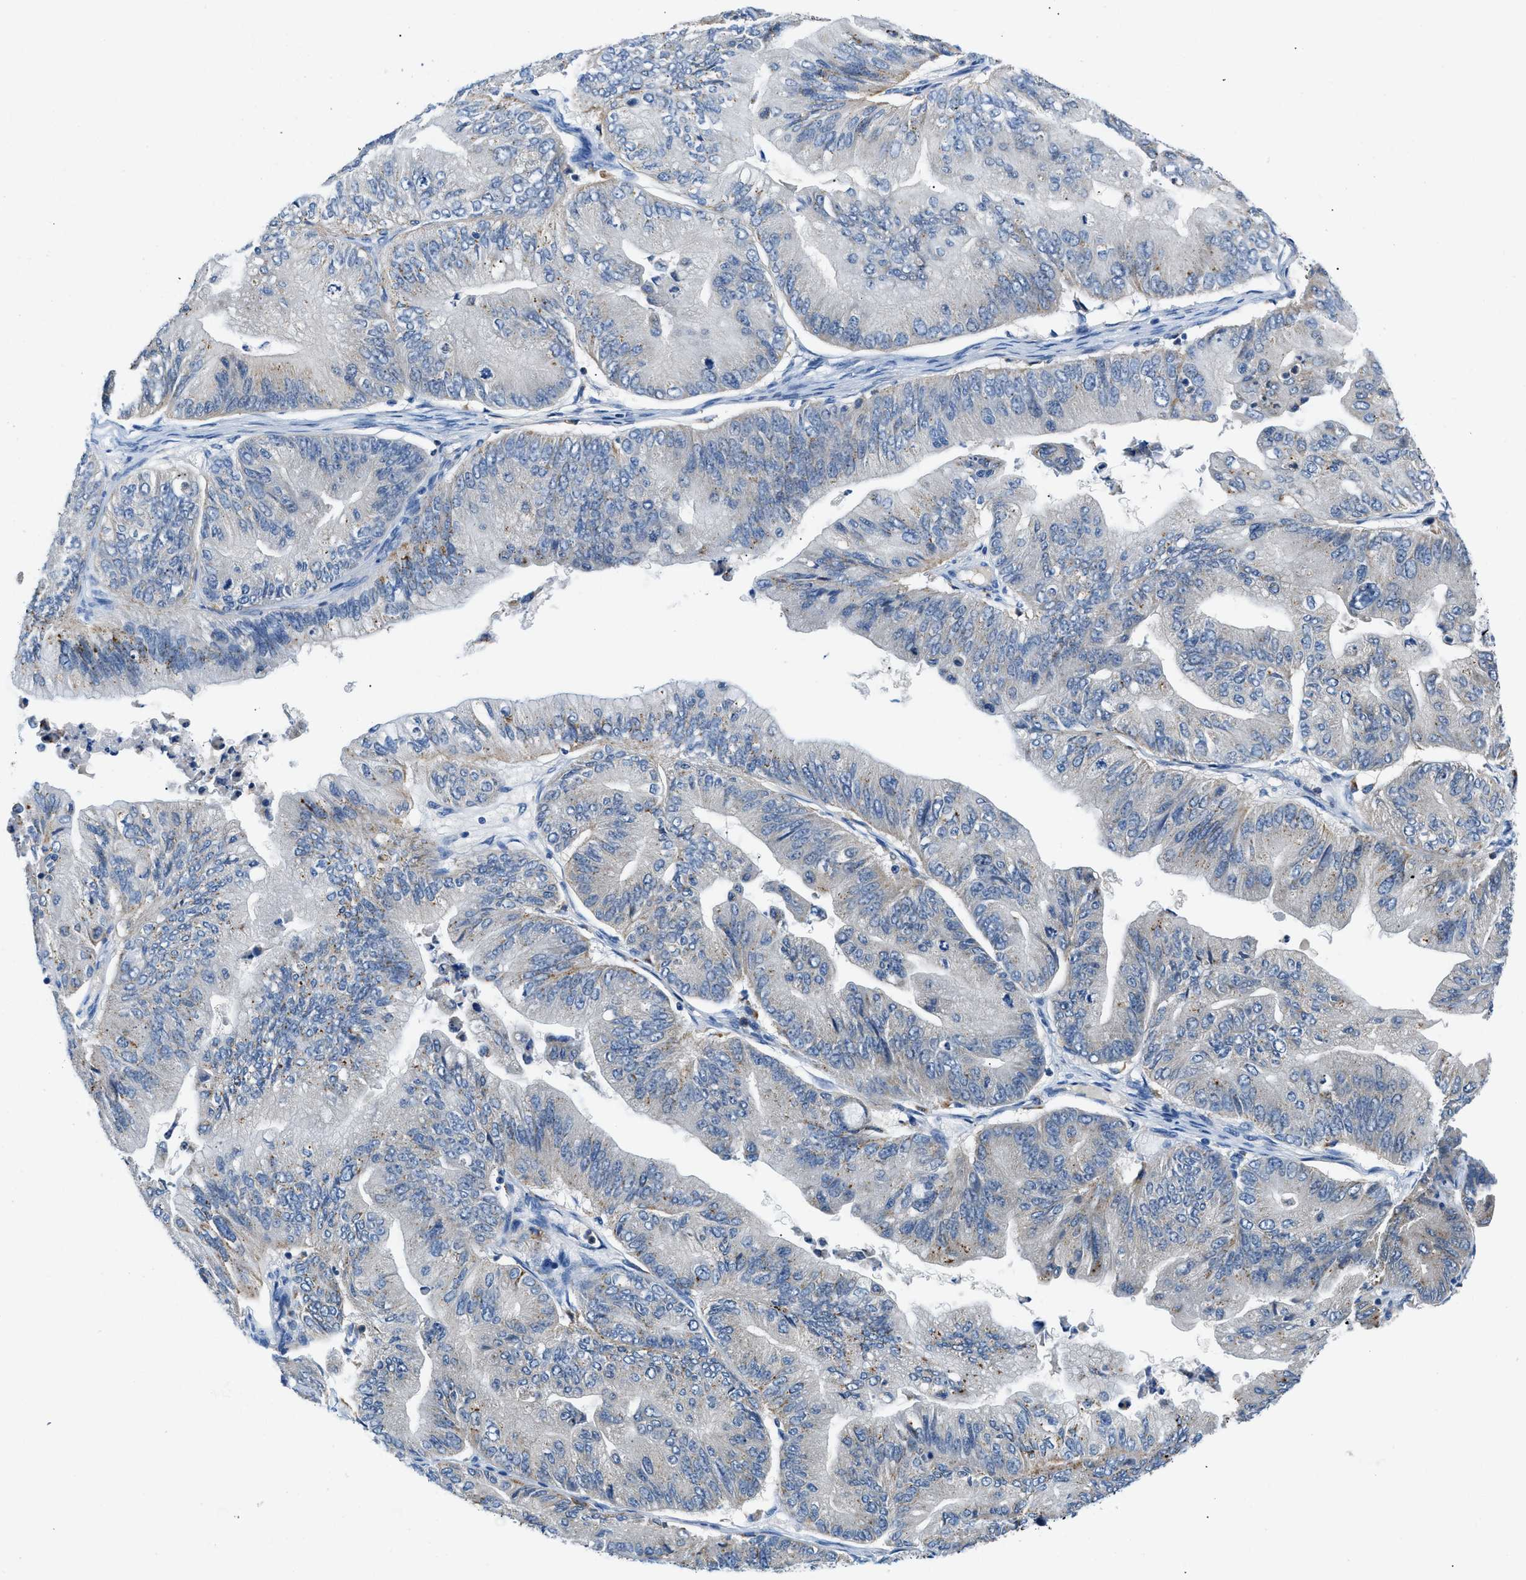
{"staining": {"intensity": "negative", "quantity": "none", "location": "none"}, "tissue": "ovarian cancer", "cell_type": "Tumor cells", "image_type": "cancer", "snomed": [{"axis": "morphology", "description": "Cystadenocarcinoma, mucinous, NOS"}, {"axis": "topography", "description": "Ovary"}], "caption": "Ovarian cancer stained for a protein using IHC shows no staining tumor cells.", "gene": "ADGRE3", "patient": {"sex": "female", "age": 61}}